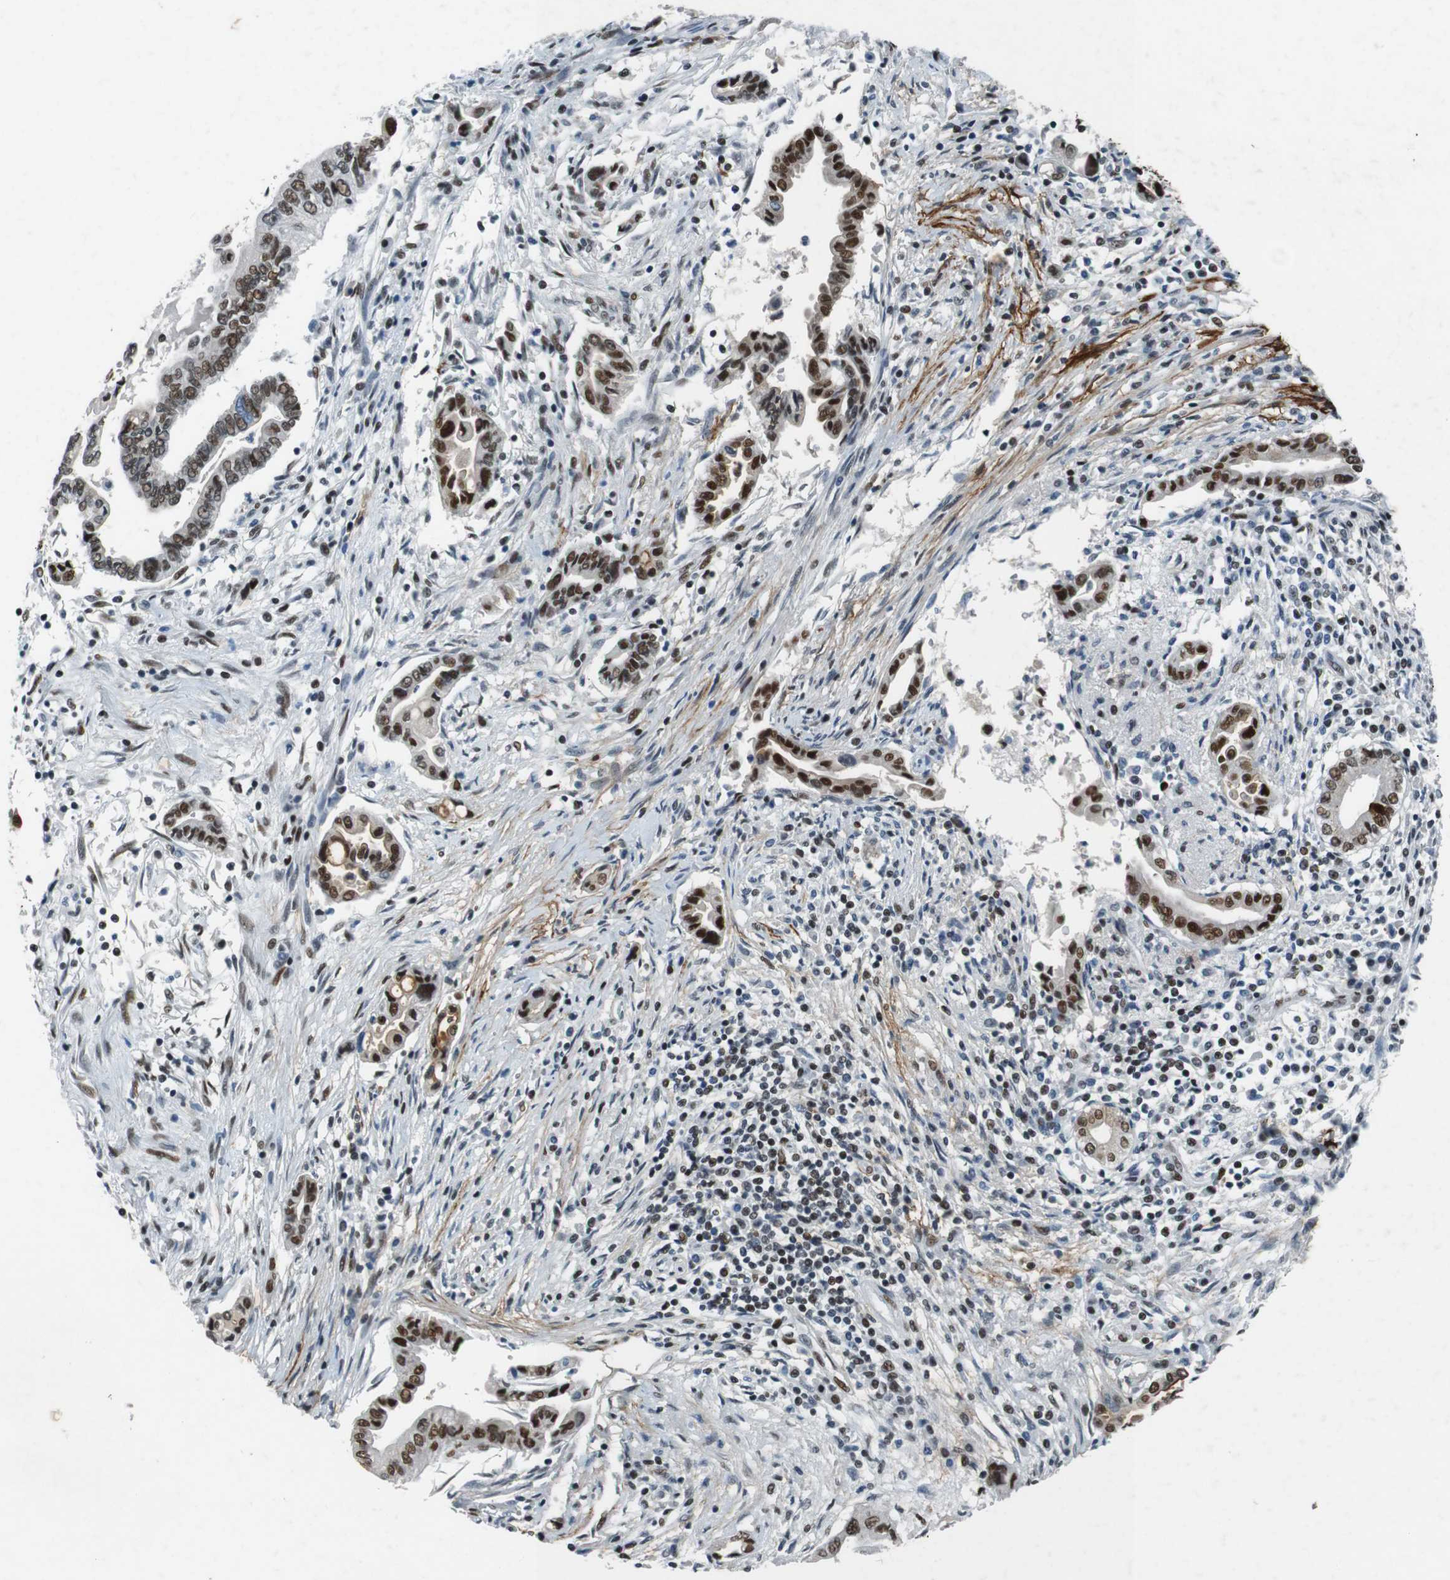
{"staining": {"intensity": "strong", "quantity": ">75%", "location": "nuclear"}, "tissue": "pancreatic cancer", "cell_type": "Tumor cells", "image_type": "cancer", "snomed": [{"axis": "morphology", "description": "Adenocarcinoma, NOS"}, {"axis": "topography", "description": "Pancreas"}], "caption": "This histopathology image displays IHC staining of human pancreatic cancer, with high strong nuclear staining in approximately >75% of tumor cells.", "gene": "HEXIM1", "patient": {"sex": "female", "age": 57}}